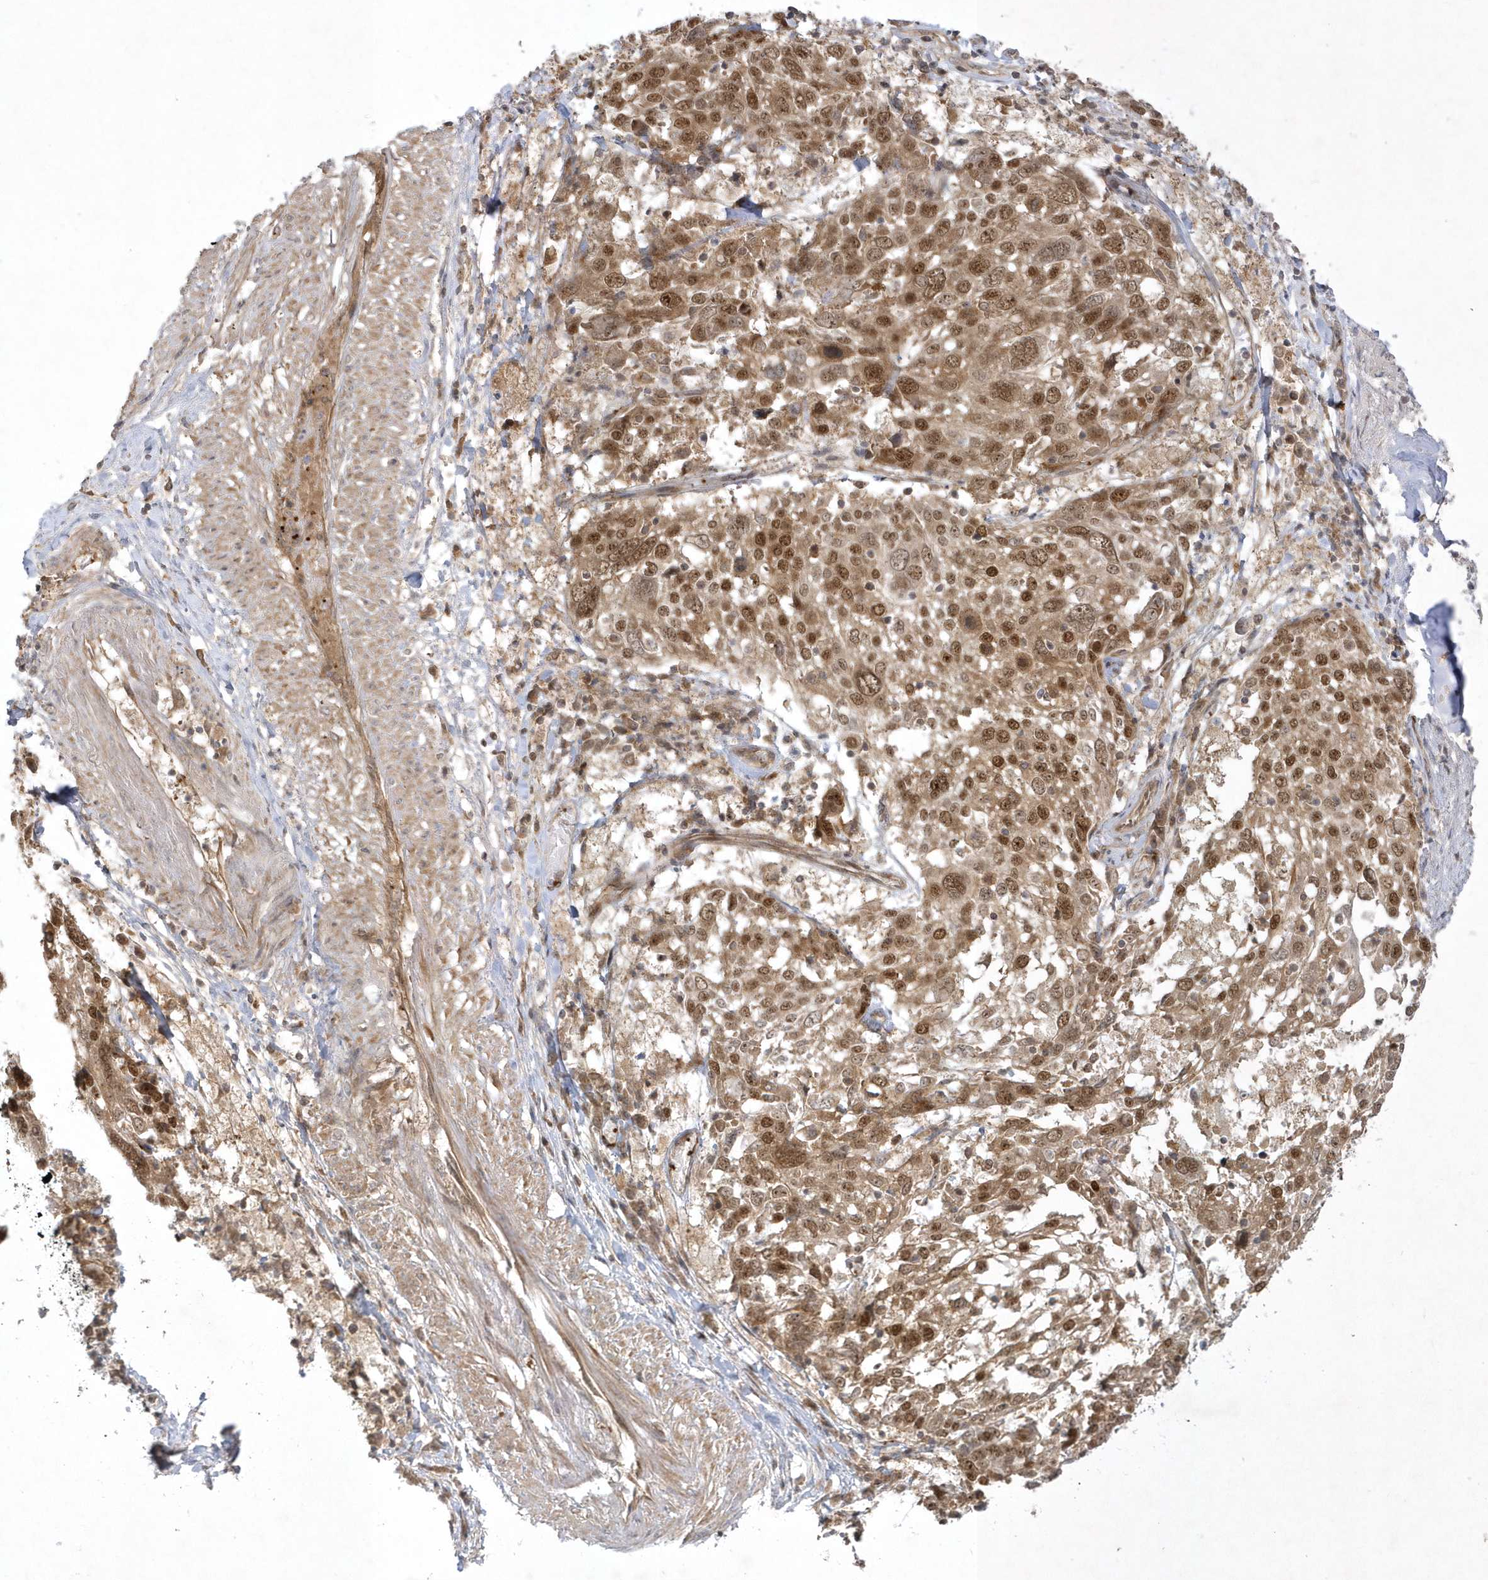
{"staining": {"intensity": "moderate", "quantity": ">75%", "location": "cytoplasmic/membranous,nuclear"}, "tissue": "lung cancer", "cell_type": "Tumor cells", "image_type": "cancer", "snomed": [{"axis": "morphology", "description": "Squamous cell carcinoma, NOS"}, {"axis": "topography", "description": "Lung"}], "caption": "Immunohistochemistry (IHC) image of lung squamous cell carcinoma stained for a protein (brown), which displays medium levels of moderate cytoplasmic/membranous and nuclear positivity in about >75% of tumor cells.", "gene": "NAF1", "patient": {"sex": "male", "age": 65}}